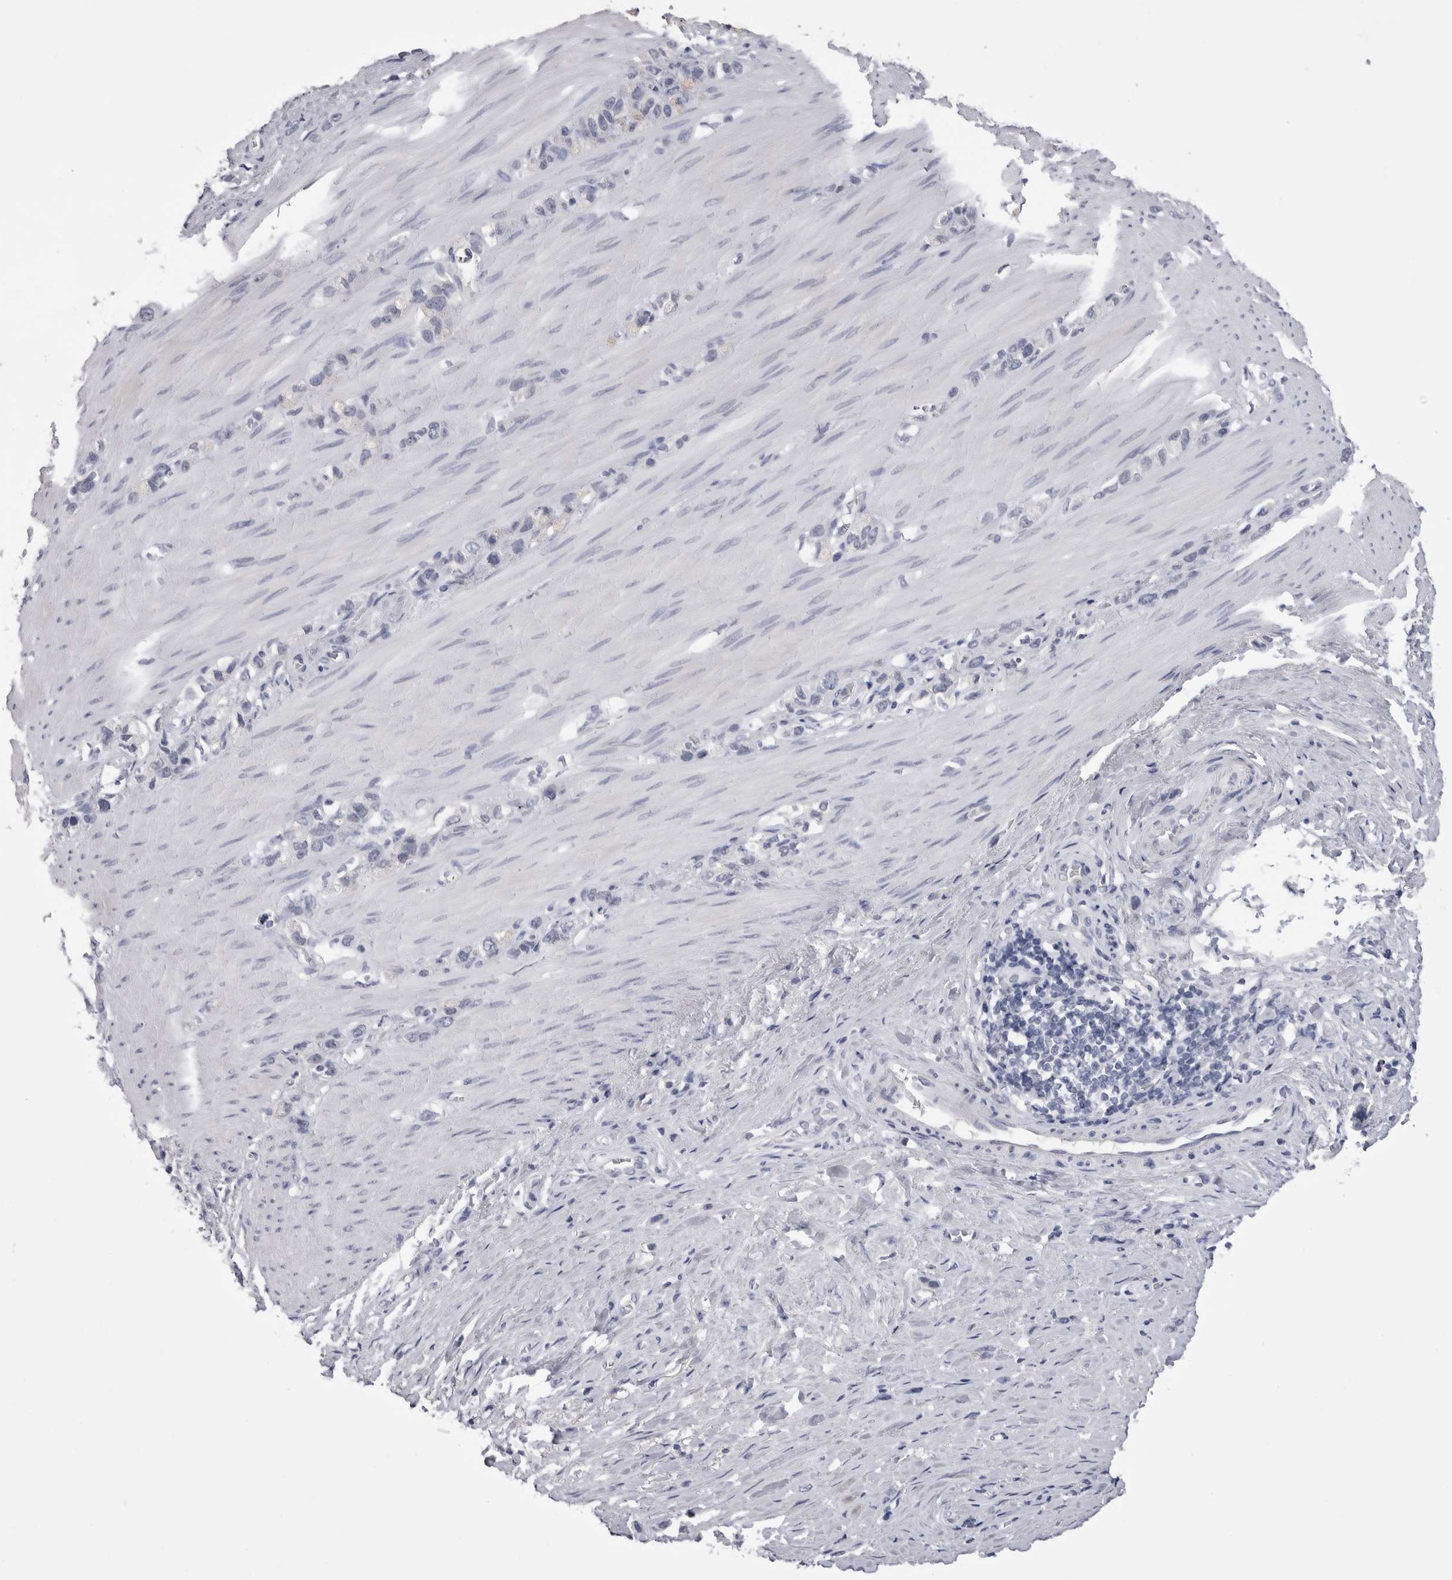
{"staining": {"intensity": "negative", "quantity": "none", "location": "none"}, "tissue": "stomach cancer", "cell_type": "Tumor cells", "image_type": "cancer", "snomed": [{"axis": "morphology", "description": "Normal tissue, NOS"}, {"axis": "morphology", "description": "Adenocarcinoma, NOS"}, {"axis": "morphology", "description": "Adenocarcinoma, High grade"}, {"axis": "topography", "description": "Stomach, upper"}, {"axis": "topography", "description": "Stomach"}], "caption": "Immunohistochemistry micrograph of neoplastic tissue: human stomach cancer stained with DAB exhibits no significant protein positivity in tumor cells. The staining was performed using DAB (3,3'-diaminobenzidine) to visualize the protein expression in brown, while the nuclei were stained in blue with hematoxylin (Magnification: 20x).", "gene": "CDHR5", "patient": {"sex": "female", "age": 65}}